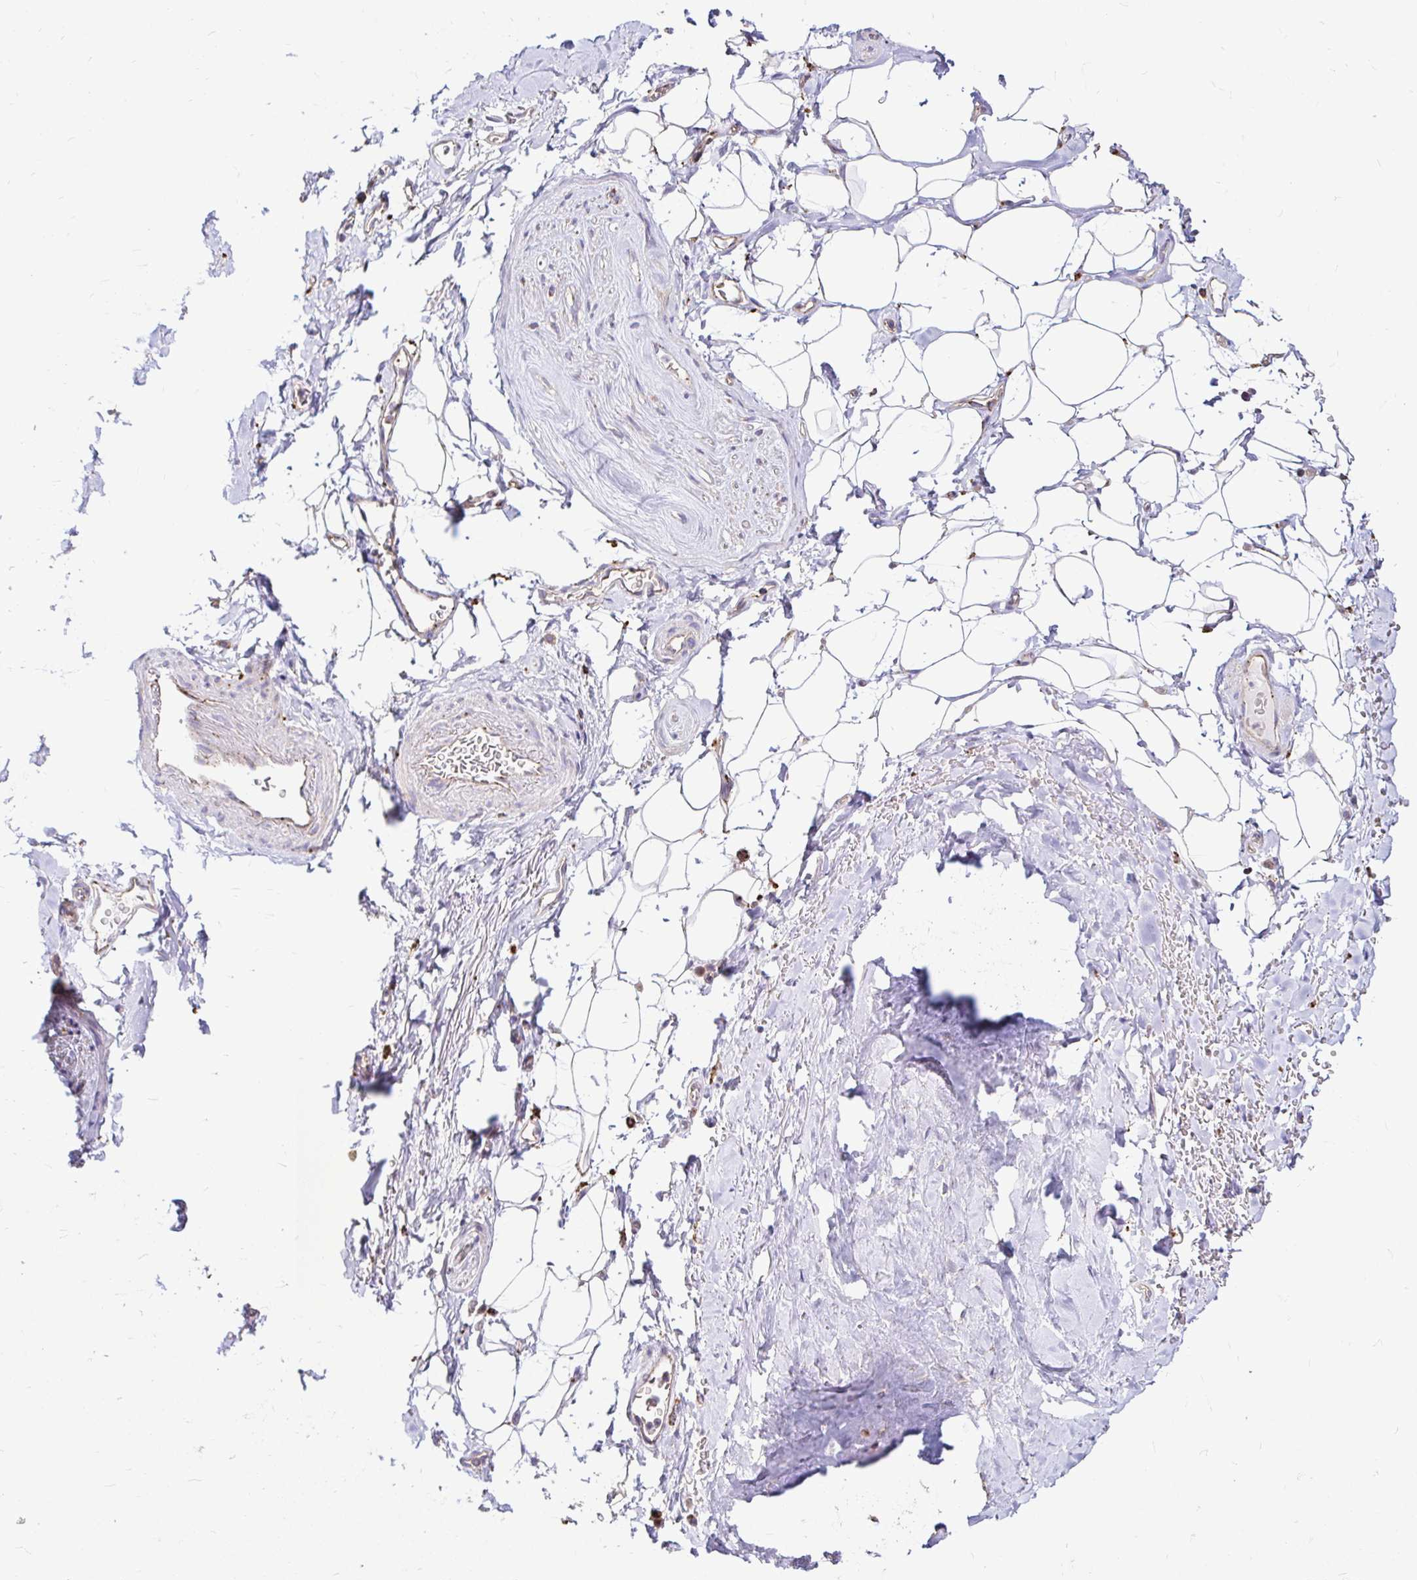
{"staining": {"intensity": "negative", "quantity": "none", "location": "none"}, "tissue": "adipose tissue", "cell_type": "Adipocytes", "image_type": "normal", "snomed": [{"axis": "morphology", "description": "Normal tissue, NOS"}, {"axis": "topography", "description": "Lymph node"}, {"axis": "topography", "description": "Cartilage tissue"}, {"axis": "topography", "description": "Bronchus"}], "caption": "Histopathology image shows no significant protein staining in adipocytes of normal adipose tissue.", "gene": "FUCA1", "patient": {"sex": "female", "age": 70}}